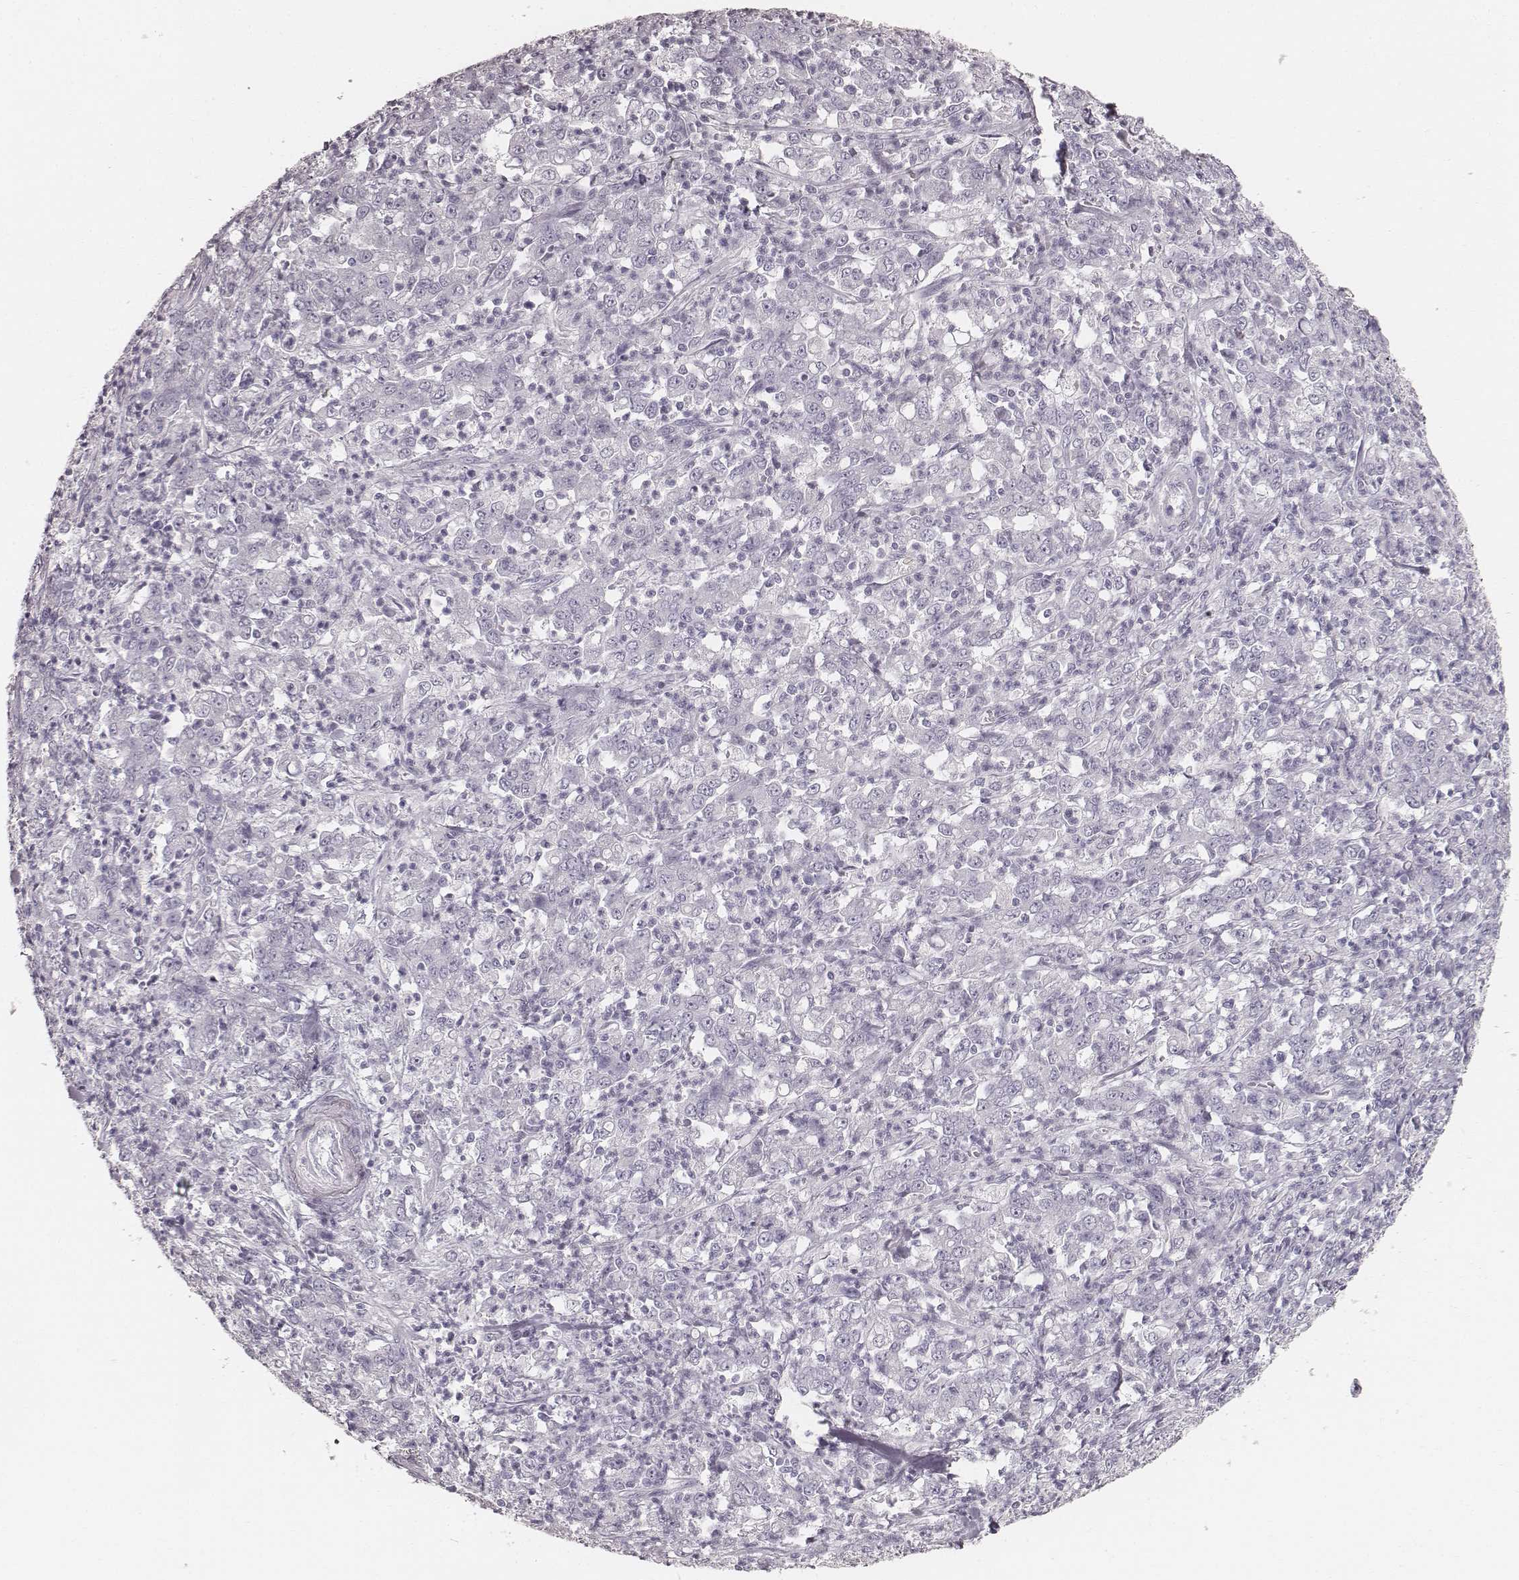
{"staining": {"intensity": "negative", "quantity": "none", "location": "none"}, "tissue": "stomach cancer", "cell_type": "Tumor cells", "image_type": "cancer", "snomed": [{"axis": "morphology", "description": "Adenocarcinoma, NOS"}, {"axis": "topography", "description": "Stomach, lower"}], "caption": "Immunohistochemistry (IHC) of human stomach cancer displays no staining in tumor cells.", "gene": "KRT34", "patient": {"sex": "female", "age": 71}}